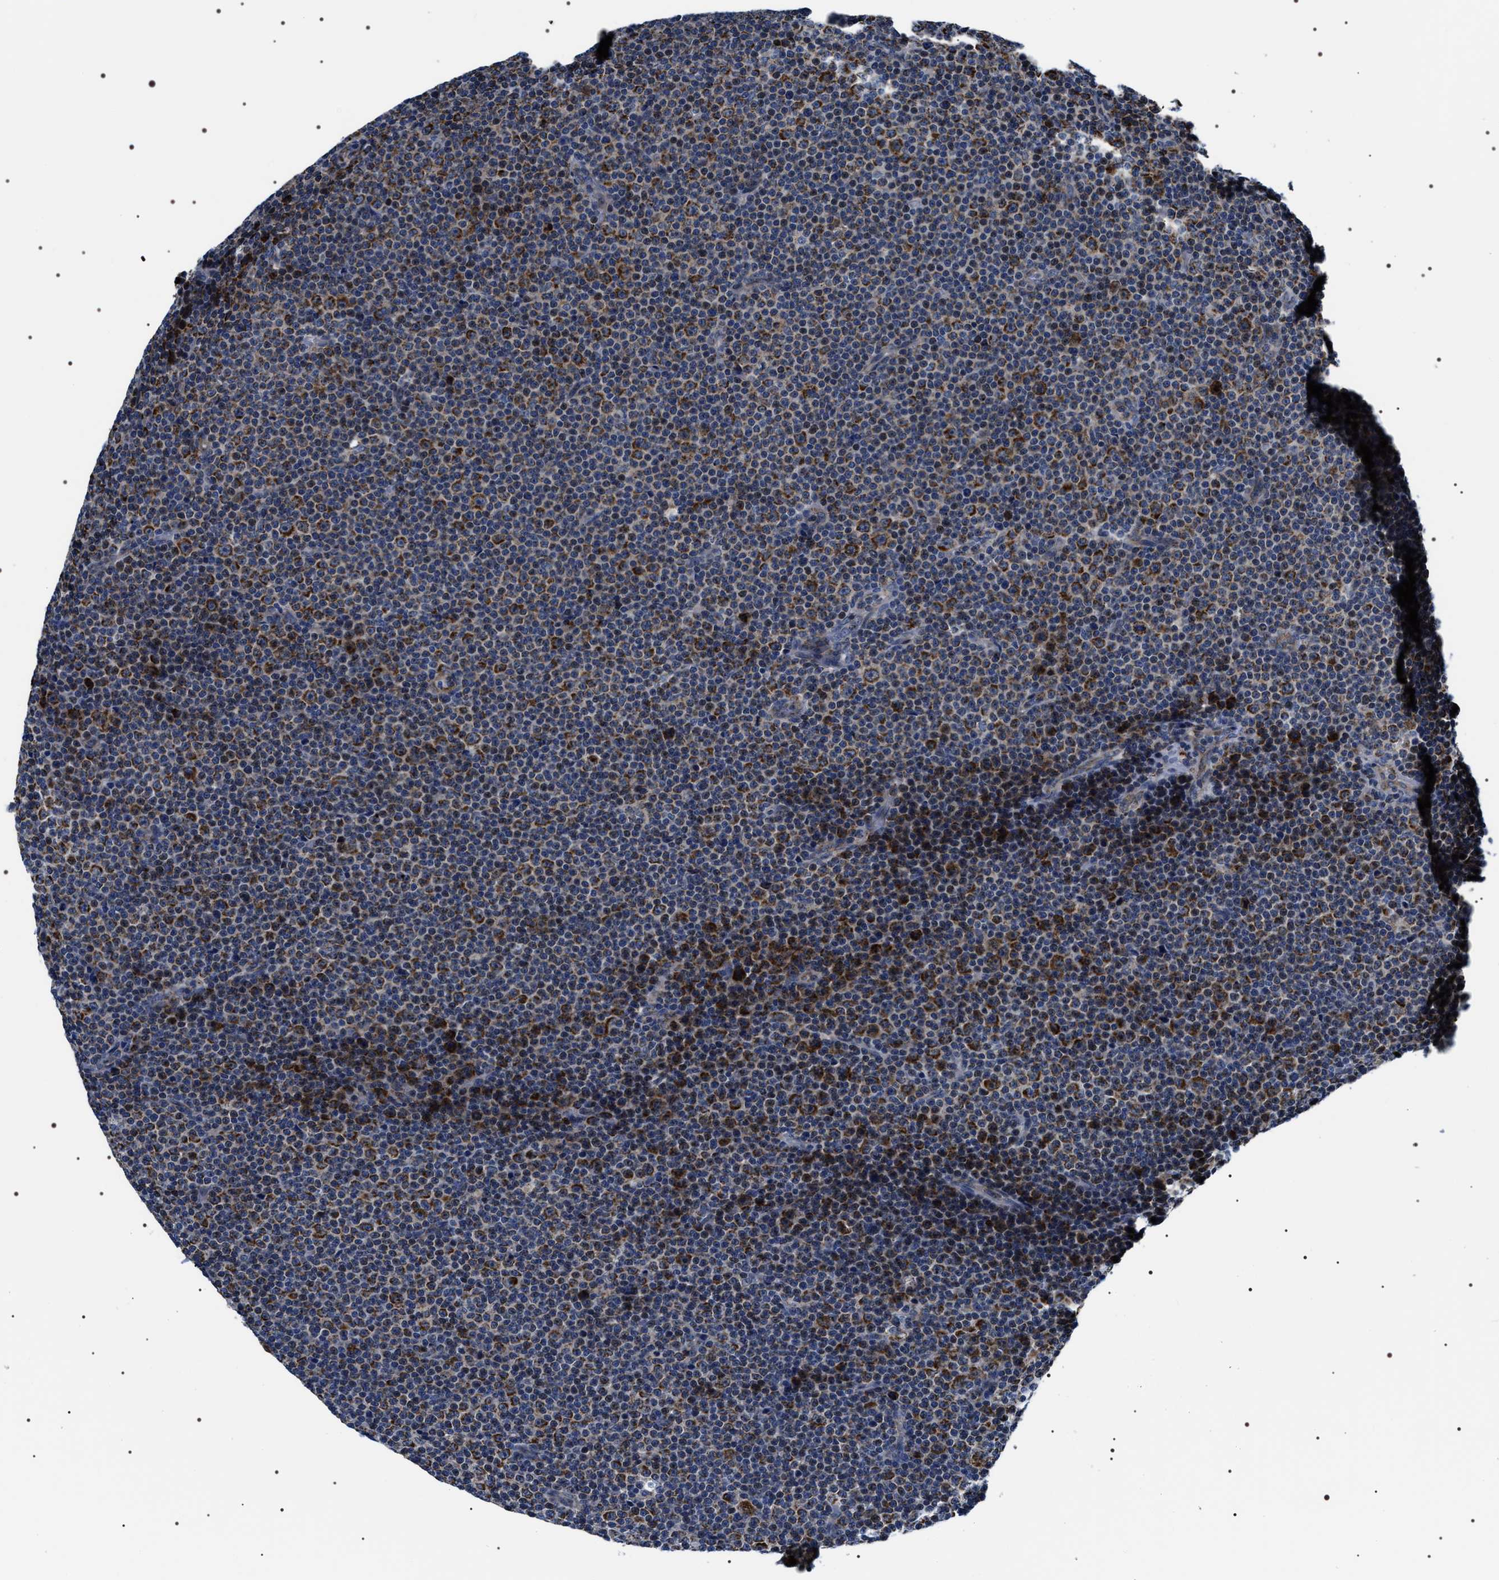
{"staining": {"intensity": "moderate", "quantity": ">75%", "location": "cytoplasmic/membranous"}, "tissue": "lymphoma", "cell_type": "Tumor cells", "image_type": "cancer", "snomed": [{"axis": "morphology", "description": "Malignant lymphoma, non-Hodgkin's type, Low grade"}, {"axis": "topography", "description": "Lymph node"}], "caption": "The histopathology image demonstrates a brown stain indicating the presence of a protein in the cytoplasmic/membranous of tumor cells in malignant lymphoma, non-Hodgkin's type (low-grade). The staining was performed using DAB to visualize the protein expression in brown, while the nuclei were stained in blue with hematoxylin (Magnification: 20x).", "gene": "NTMT1", "patient": {"sex": "female", "age": 67}}